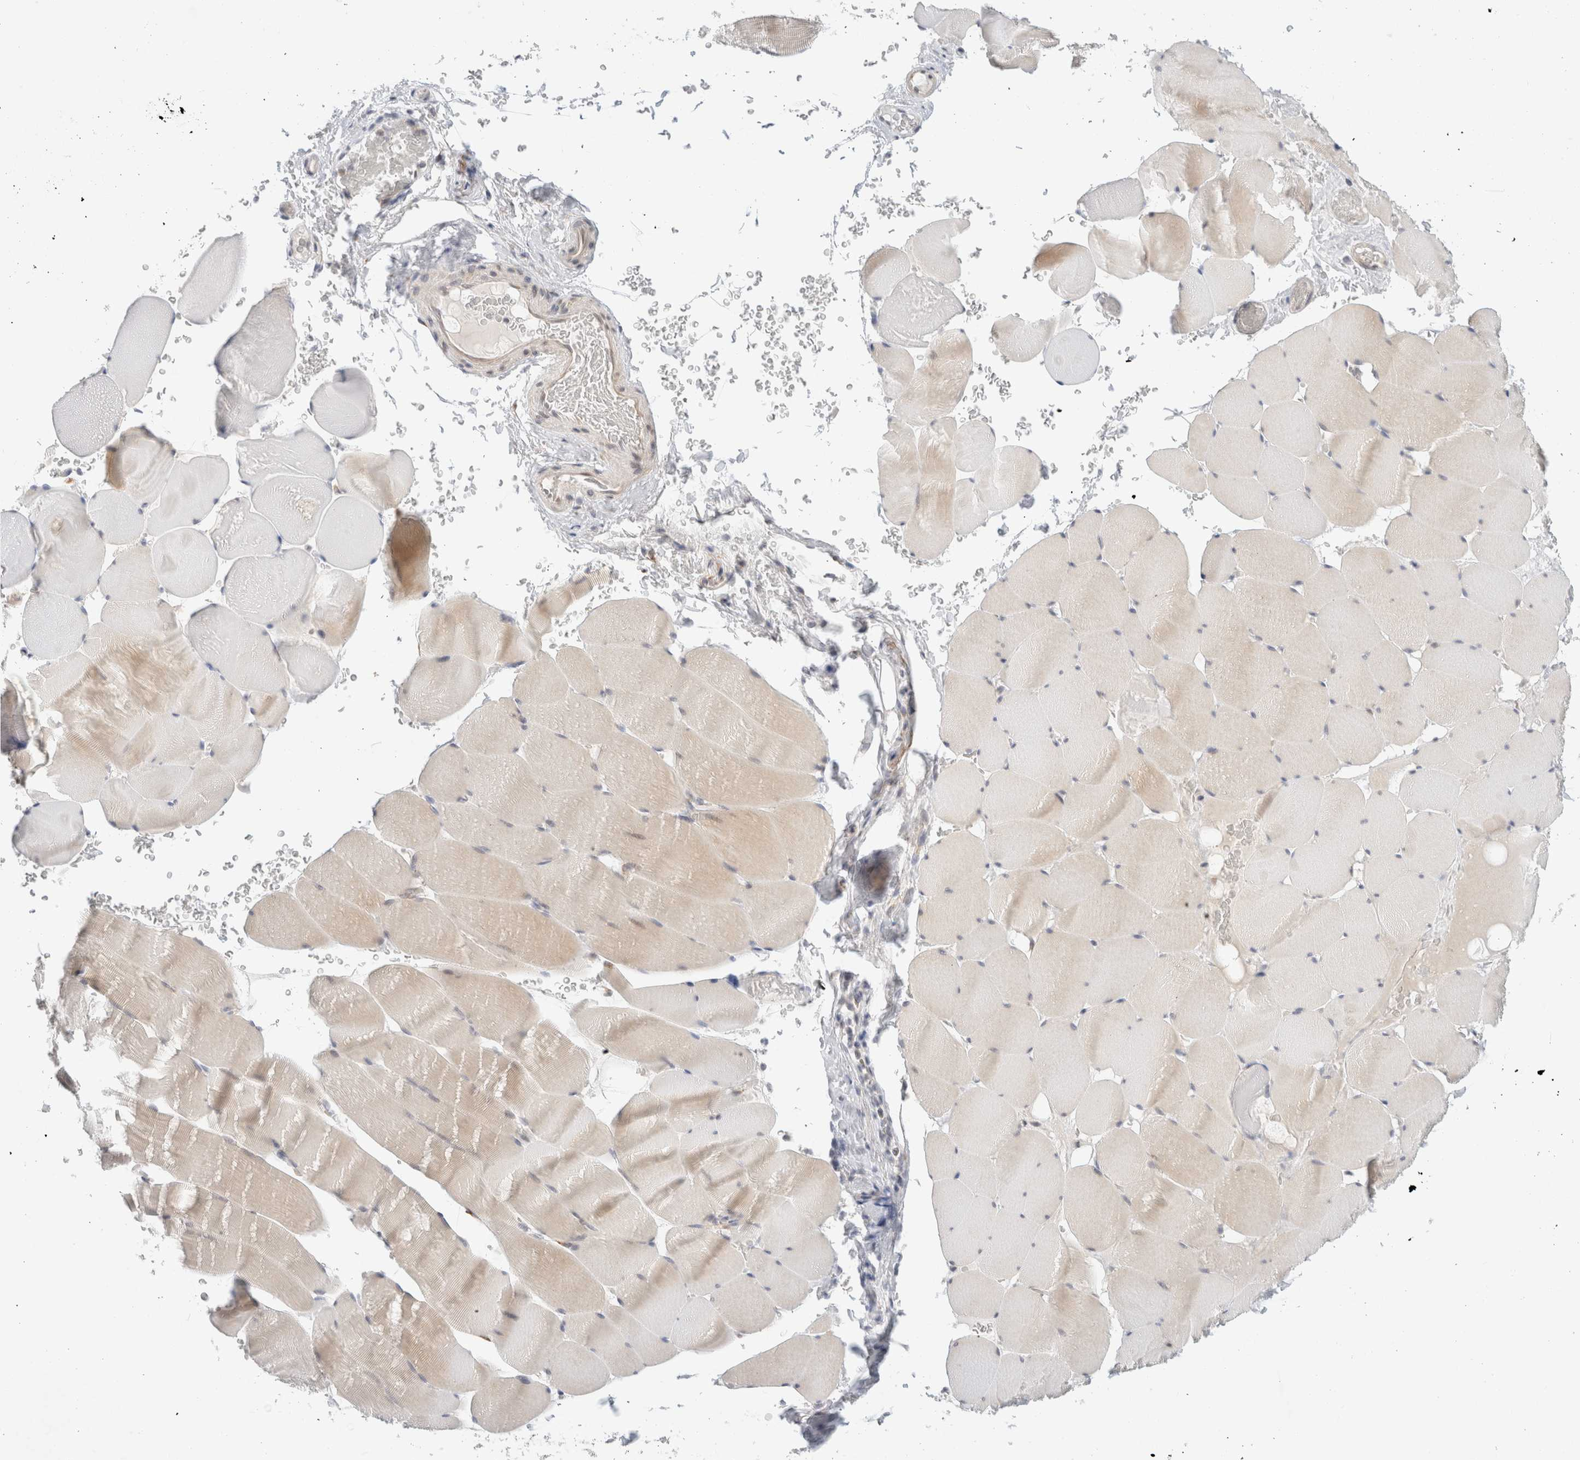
{"staining": {"intensity": "weak", "quantity": "<25%", "location": "cytoplasmic/membranous"}, "tissue": "skeletal muscle", "cell_type": "Myocytes", "image_type": "normal", "snomed": [{"axis": "morphology", "description": "Normal tissue, NOS"}, {"axis": "topography", "description": "Skeletal muscle"}], "caption": "Myocytes are negative for brown protein staining in unremarkable skeletal muscle.", "gene": "HDLBP", "patient": {"sex": "male", "age": 62}}